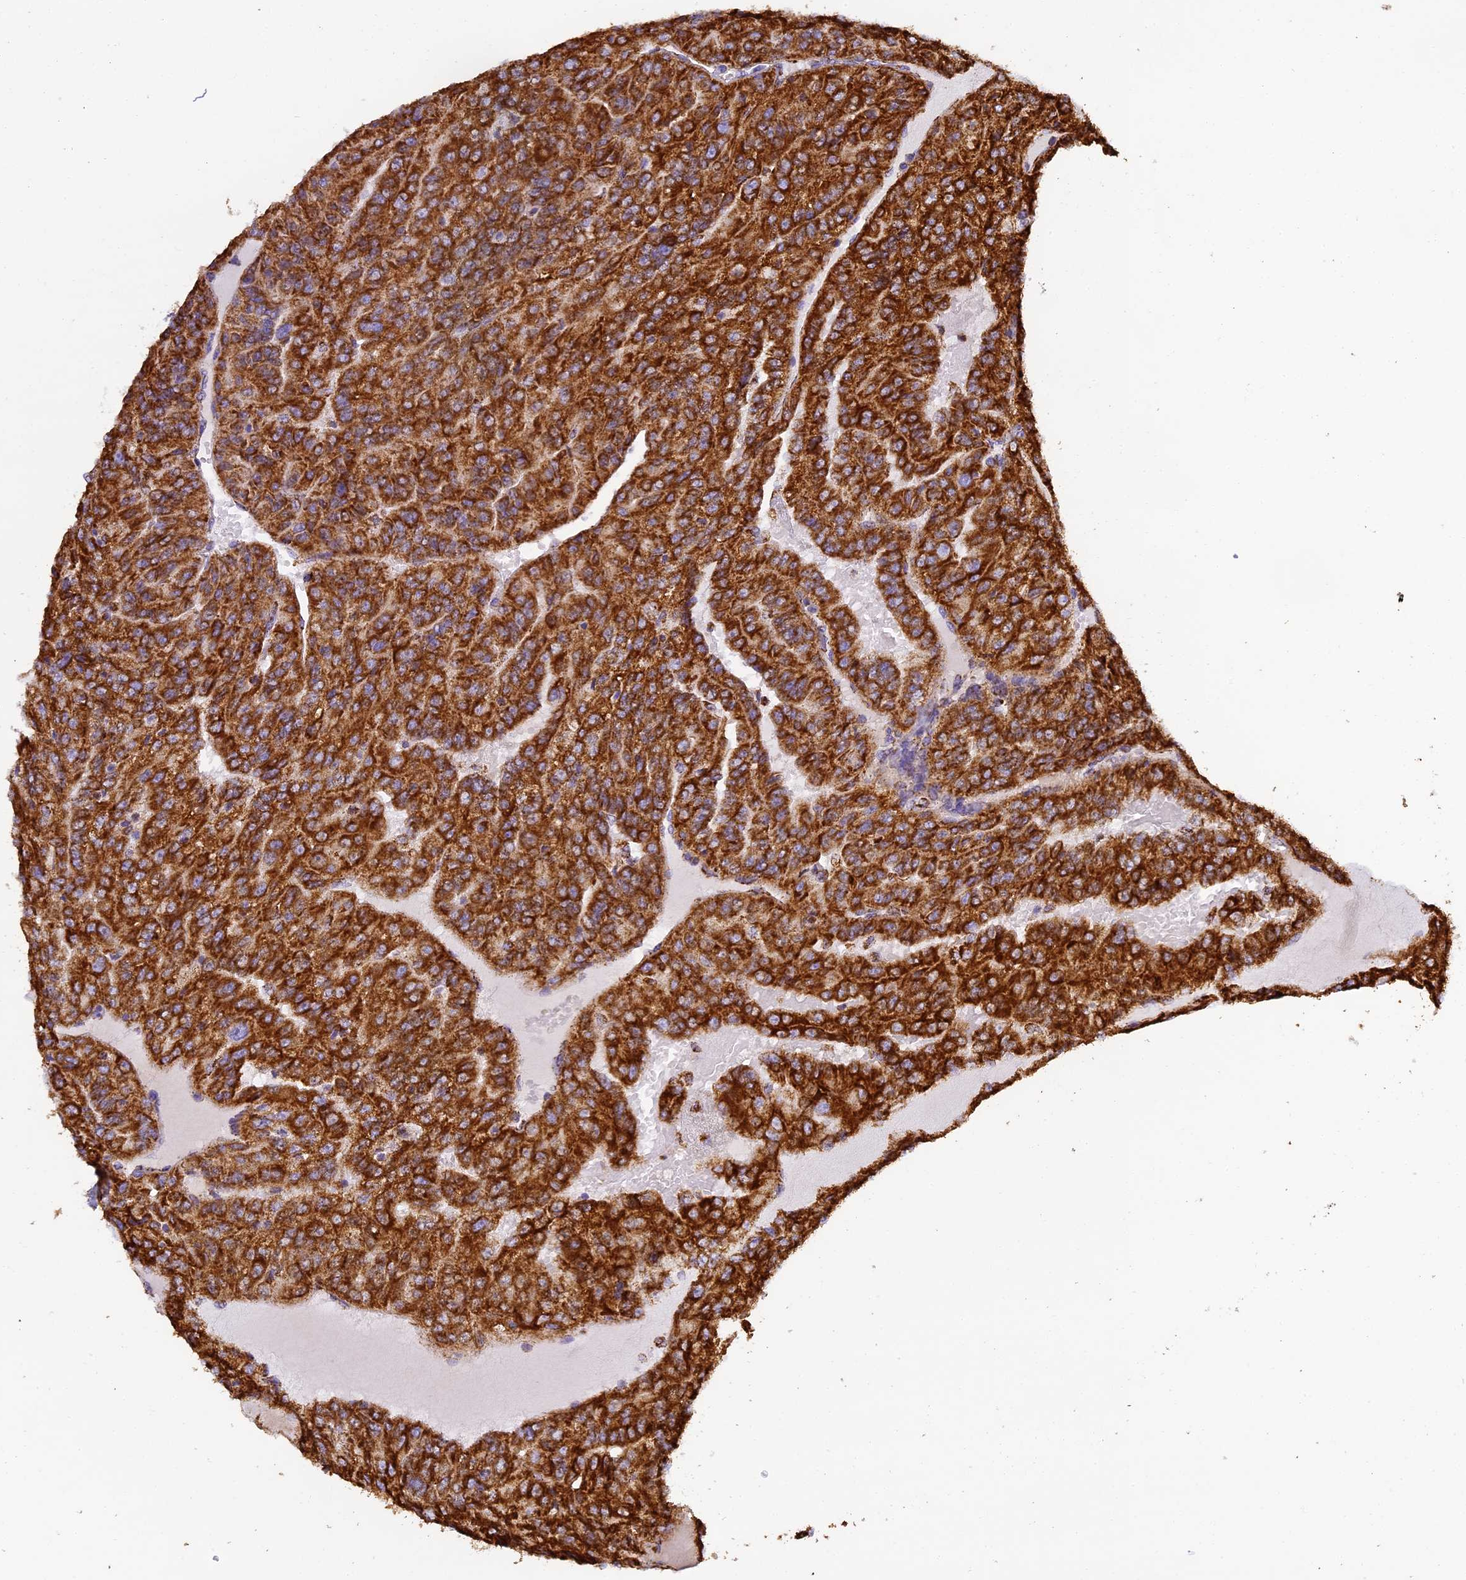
{"staining": {"intensity": "strong", "quantity": ">75%", "location": "cytoplasmic/membranous"}, "tissue": "renal cancer", "cell_type": "Tumor cells", "image_type": "cancer", "snomed": [{"axis": "morphology", "description": "Adenocarcinoma, NOS"}, {"axis": "topography", "description": "Kidney"}], "caption": "Immunohistochemical staining of human renal cancer (adenocarcinoma) exhibits high levels of strong cytoplasmic/membranous staining in about >75% of tumor cells. (brown staining indicates protein expression, while blue staining denotes nuclei).", "gene": "STK17A", "patient": {"sex": "female", "age": 63}}